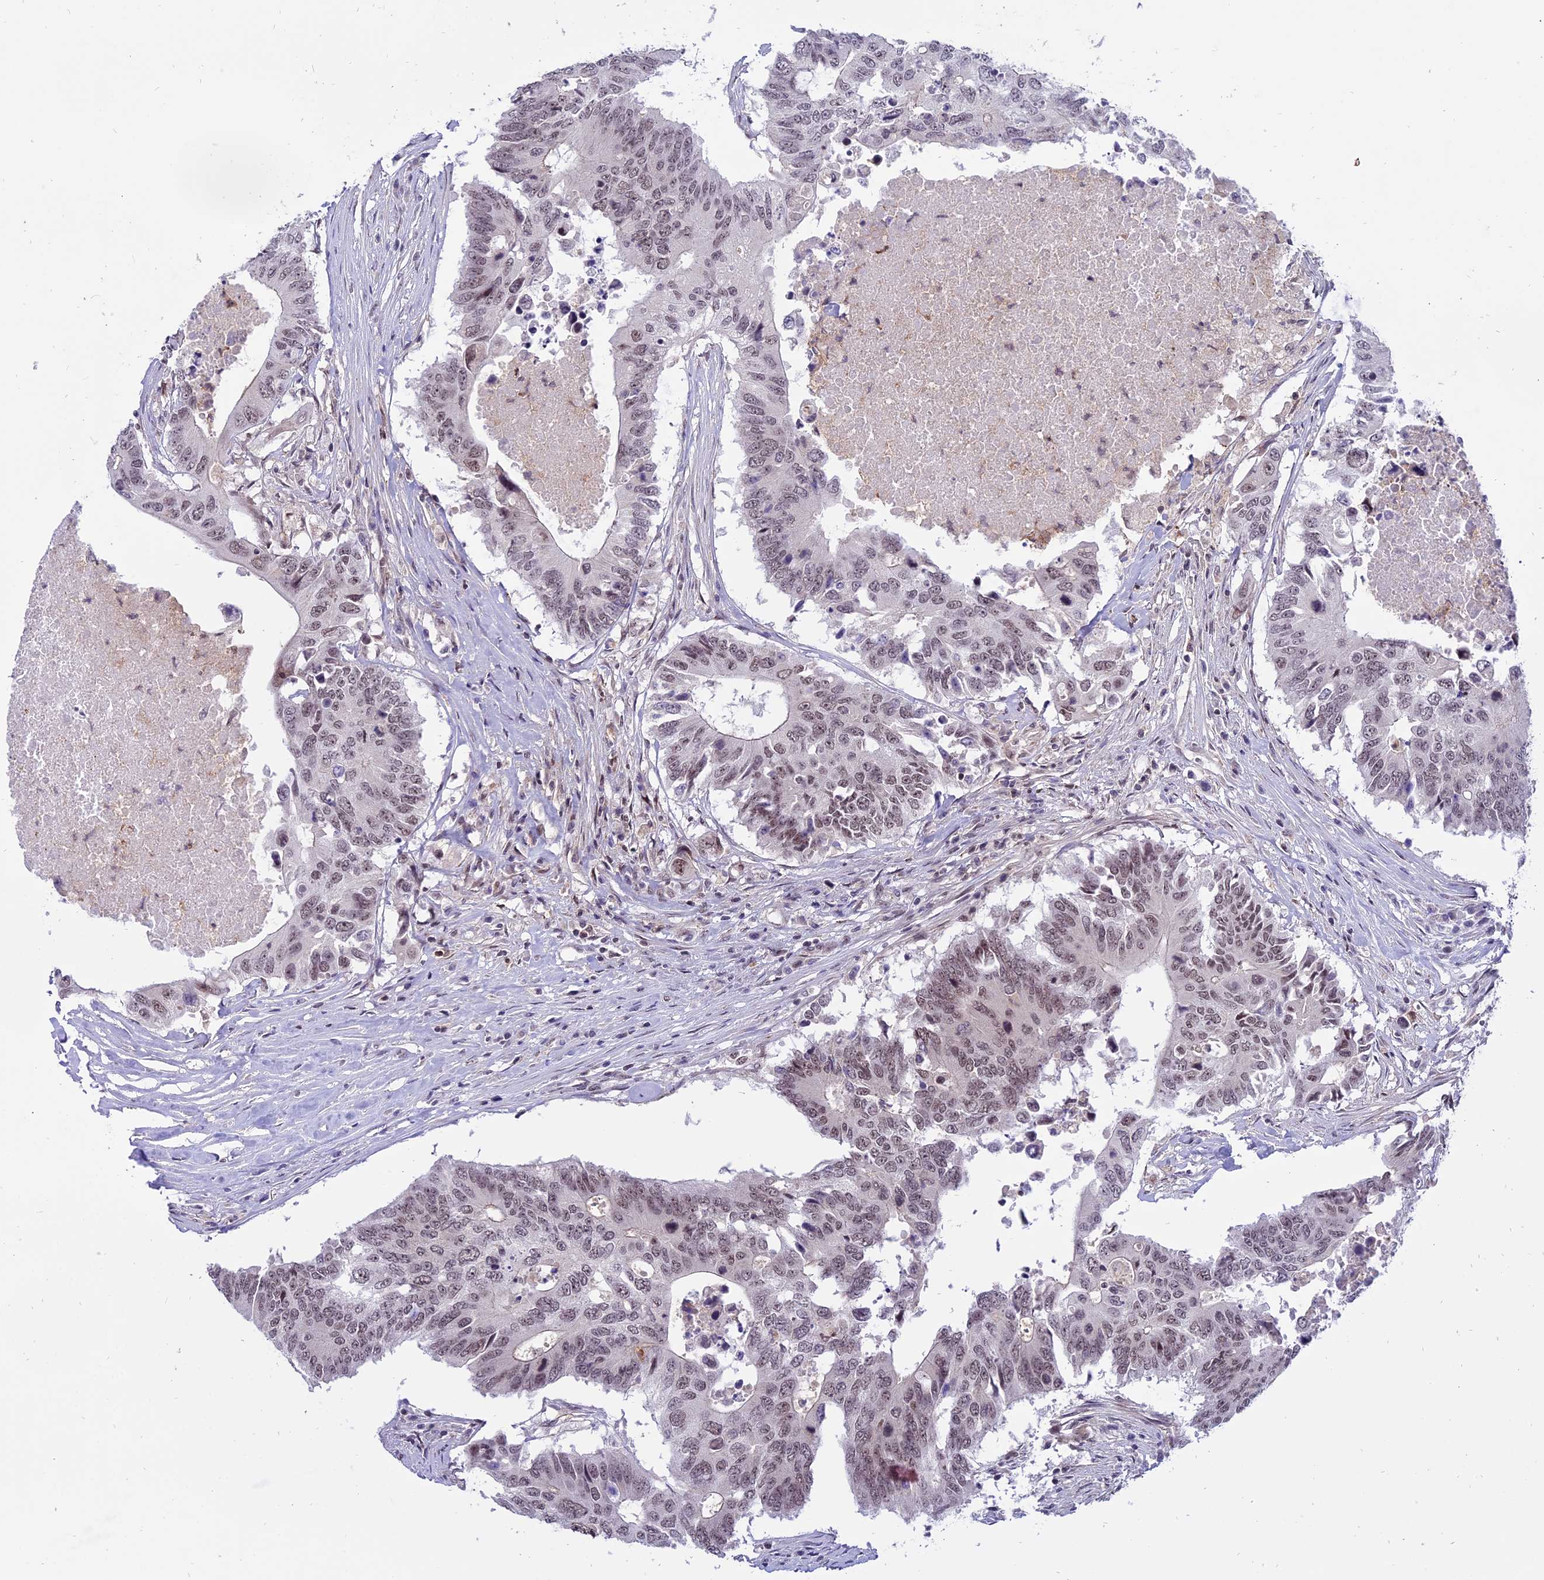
{"staining": {"intensity": "weak", "quantity": ">75%", "location": "nuclear"}, "tissue": "colorectal cancer", "cell_type": "Tumor cells", "image_type": "cancer", "snomed": [{"axis": "morphology", "description": "Adenocarcinoma, NOS"}, {"axis": "topography", "description": "Colon"}], "caption": "A high-resolution micrograph shows immunohistochemistry staining of colorectal cancer (adenocarcinoma), which exhibits weak nuclear expression in about >75% of tumor cells. (IHC, brightfield microscopy, high magnification).", "gene": "TADA3", "patient": {"sex": "male", "age": 71}}